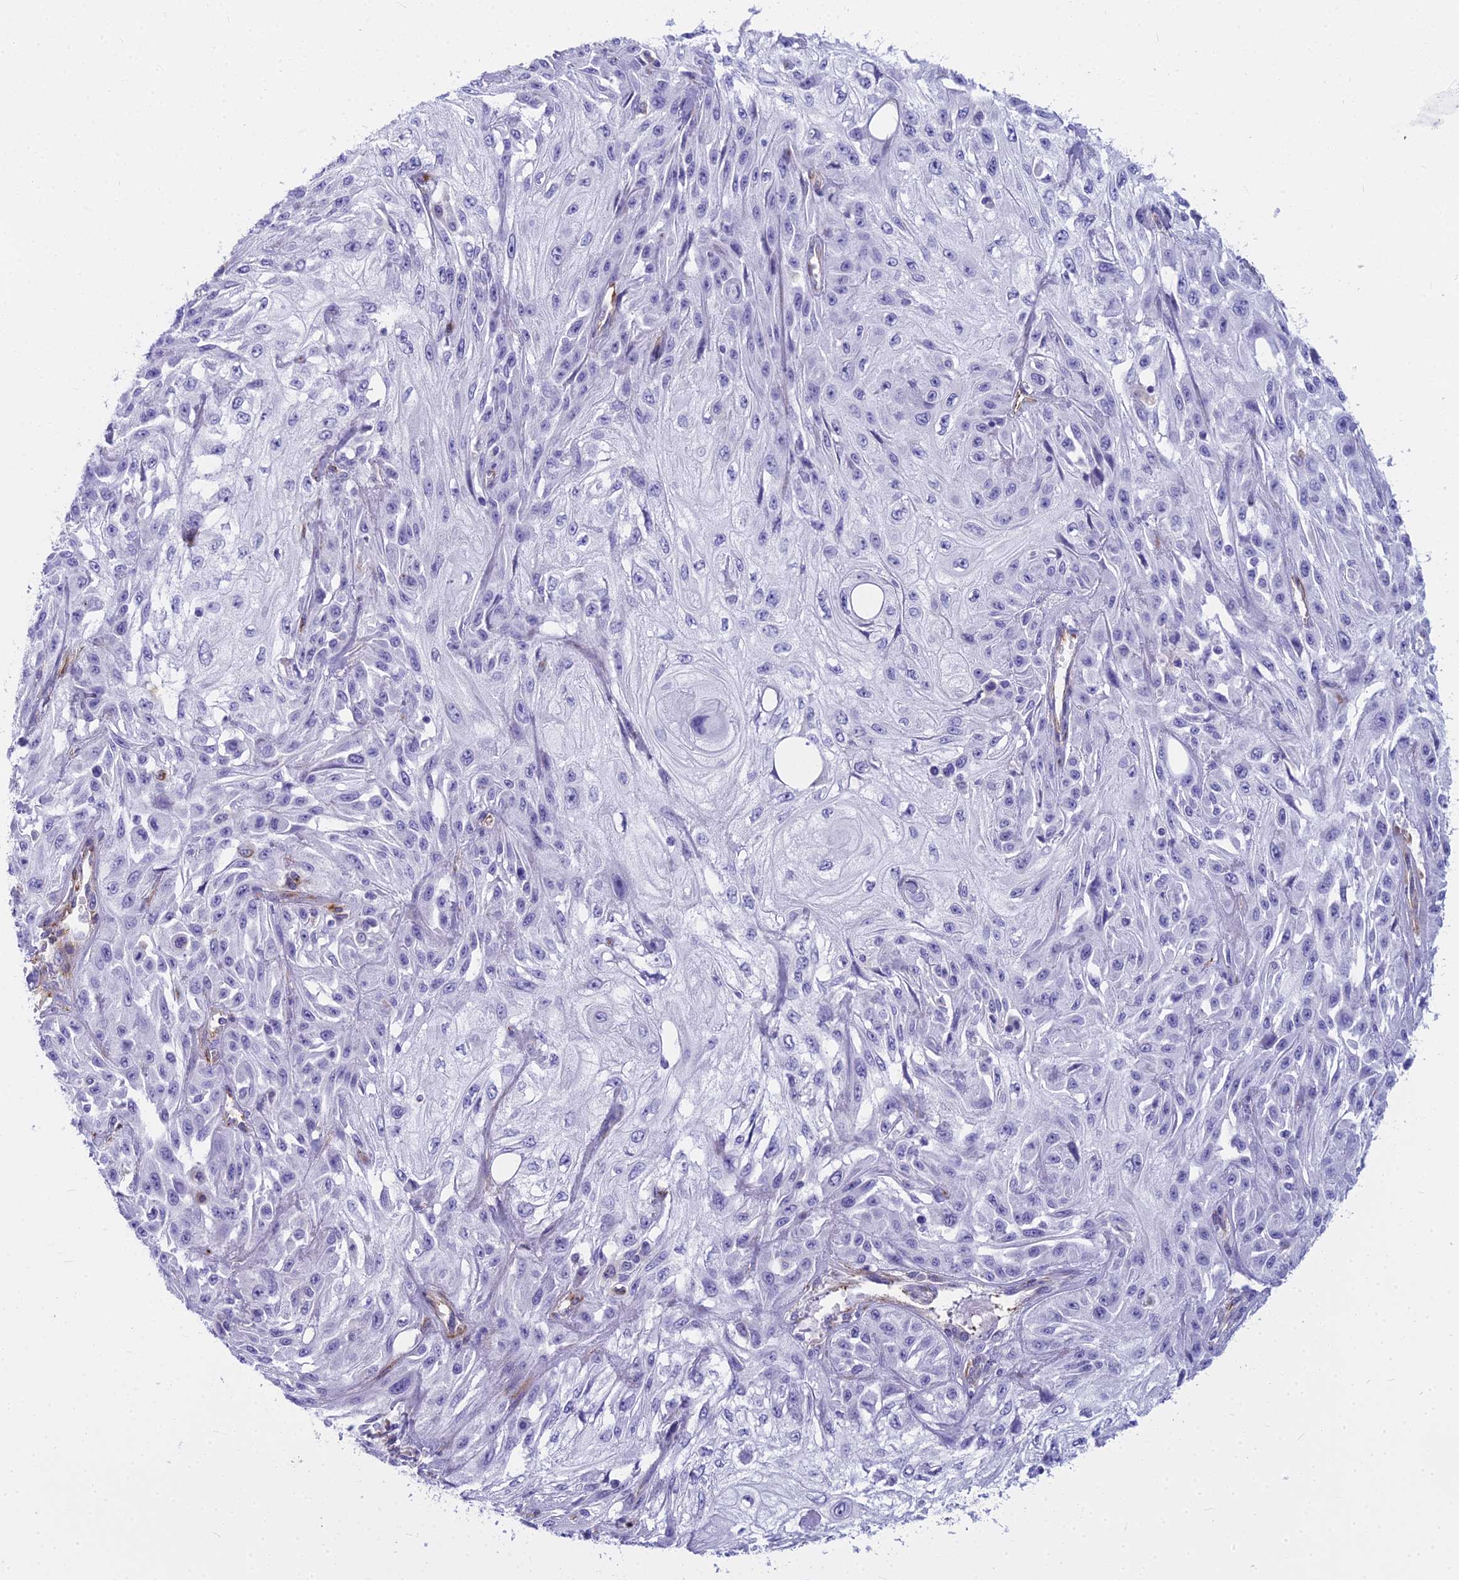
{"staining": {"intensity": "negative", "quantity": "none", "location": "none"}, "tissue": "skin cancer", "cell_type": "Tumor cells", "image_type": "cancer", "snomed": [{"axis": "morphology", "description": "Squamous cell carcinoma, NOS"}, {"axis": "morphology", "description": "Squamous cell carcinoma, metastatic, NOS"}, {"axis": "topography", "description": "Skin"}, {"axis": "topography", "description": "Lymph node"}], "caption": "DAB immunohistochemical staining of human squamous cell carcinoma (skin) reveals no significant positivity in tumor cells. (DAB IHC visualized using brightfield microscopy, high magnification).", "gene": "EVI2A", "patient": {"sex": "male", "age": 75}}